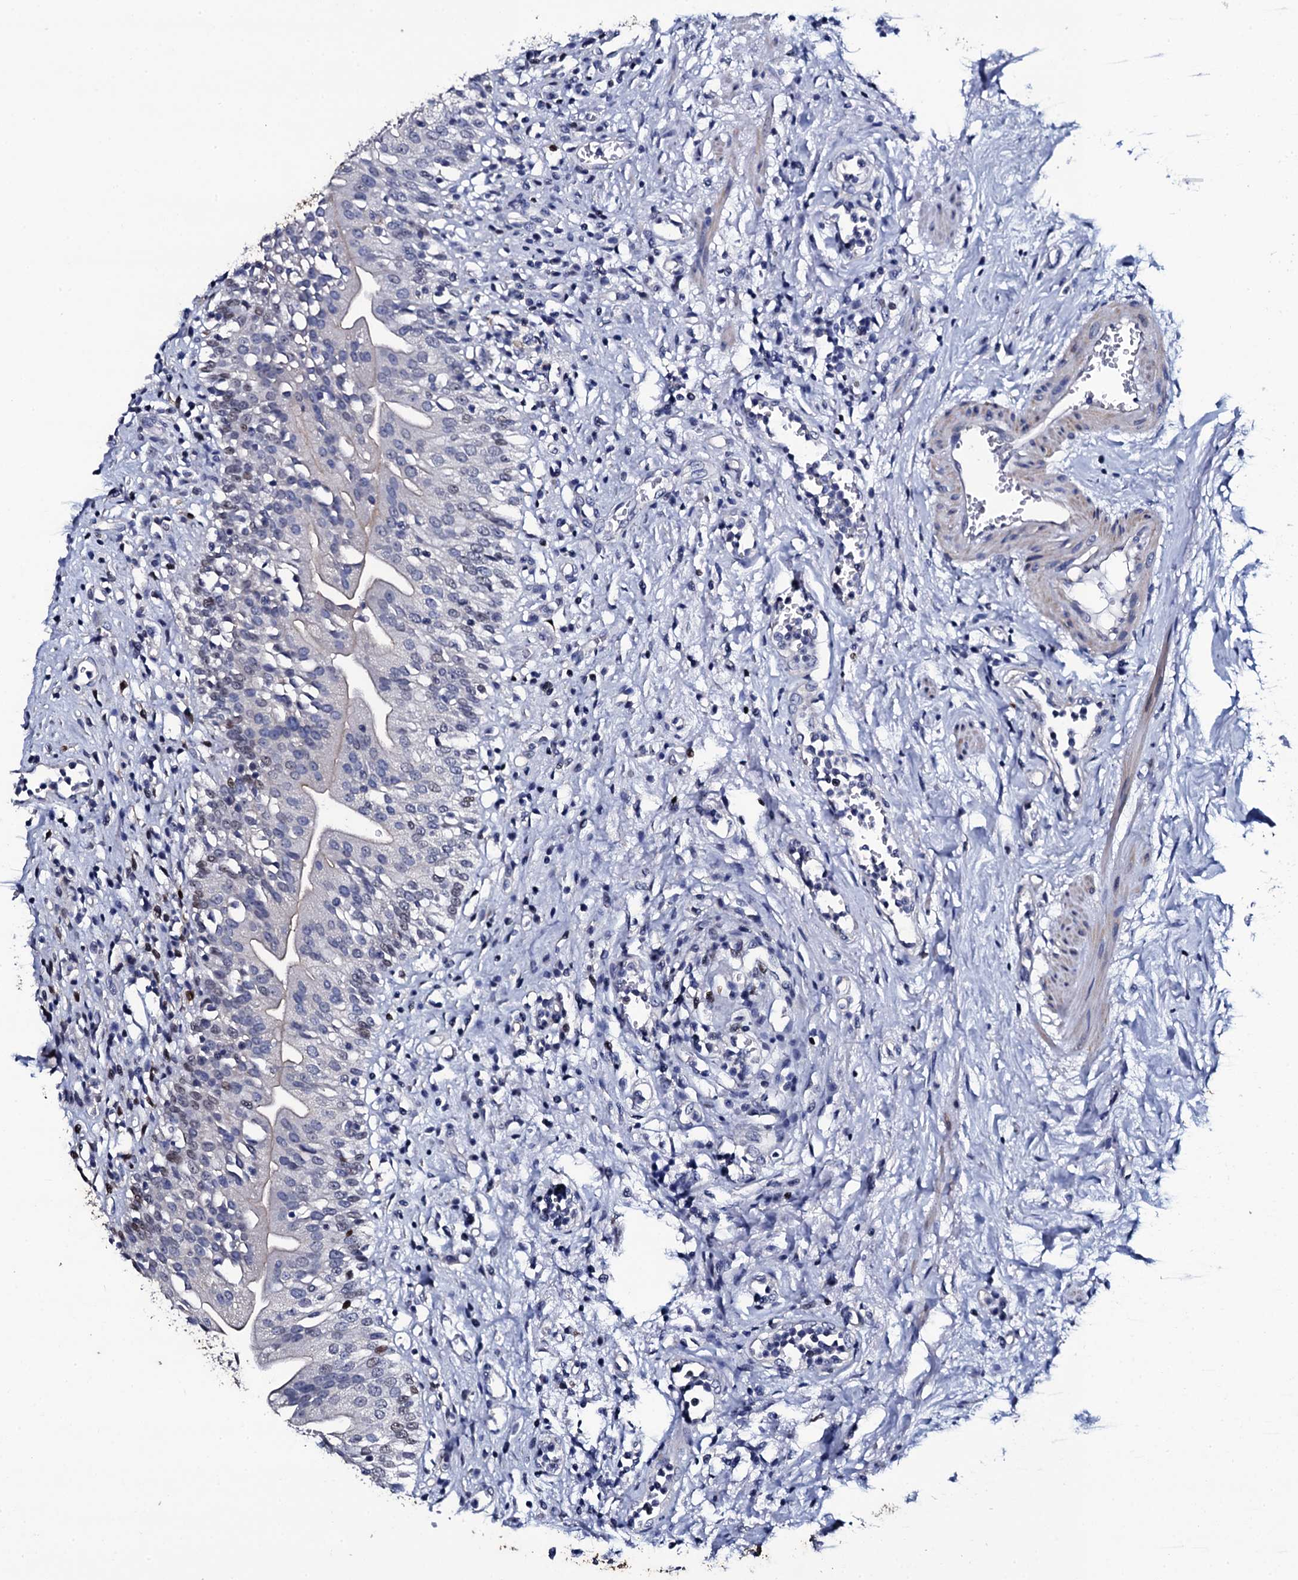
{"staining": {"intensity": "moderate", "quantity": "<25%", "location": "nuclear"}, "tissue": "urinary bladder", "cell_type": "Urothelial cells", "image_type": "normal", "snomed": [{"axis": "morphology", "description": "Normal tissue, NOS"}, {"axis": "morphology", "description": "Inflammation, NOS"}, {"axis": "topography", "description": "Urinary bladder"}], "caption": "IHC (DAB) staining of normal human urinary bladder demonstrates moderate nuclear protein staining in approximately <25% of urothelial cells. (DAB = brown stain, brightfield microscopy at high magnification).", "gene": "NPM2", "patient": {"sex": "male", "age": 63}}